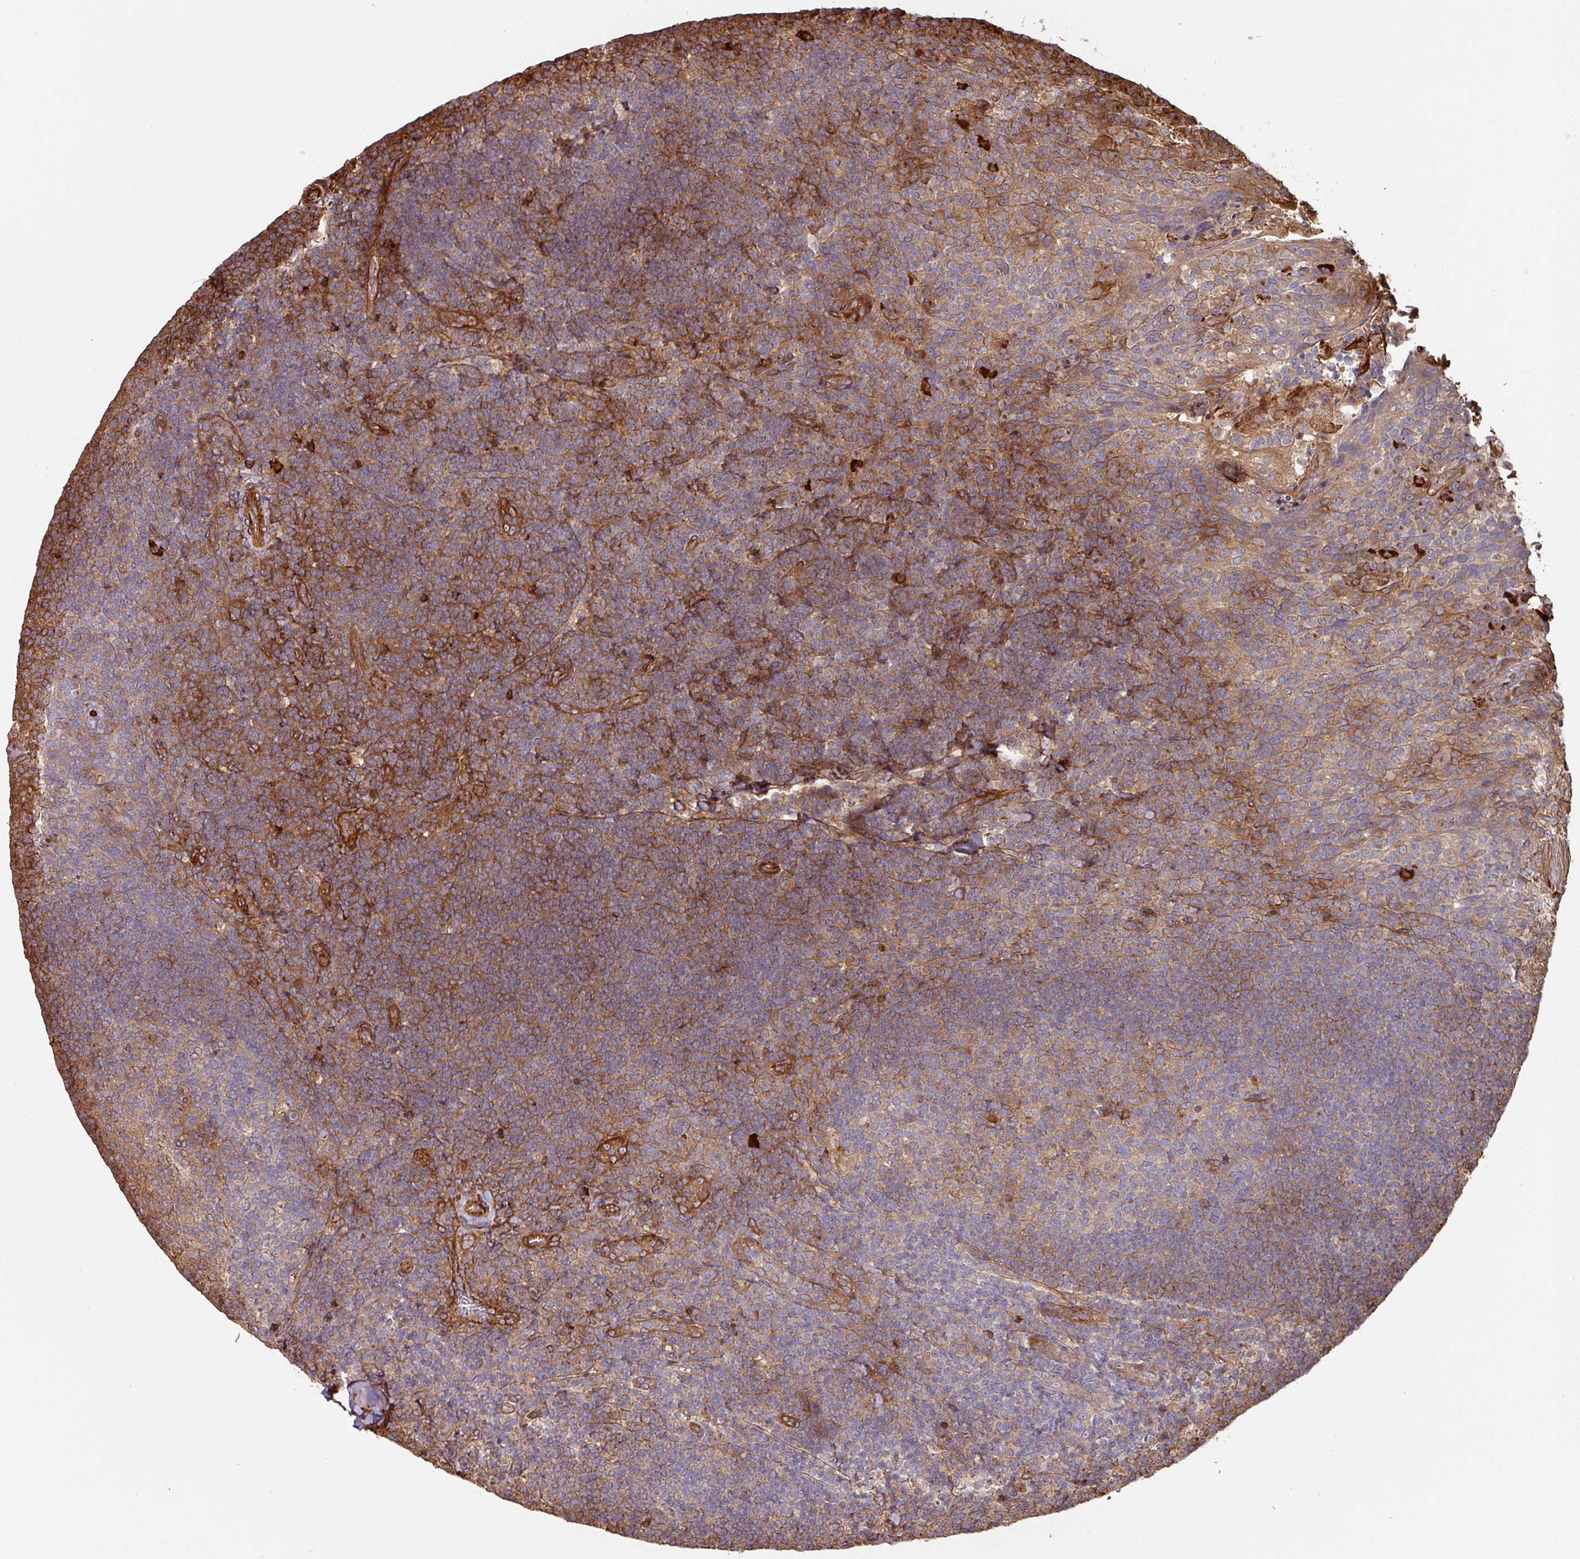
{"staining": {"intensity": "moderate", "quantity": "<25%", "location": "cytoplasmic/membranous"}, "tissue": "tonsil", "cell_type": "Germinal center cells", "image_type": "normal", "snomed": [{"axis": "morphology", "description": "Normal tissue, NOS"}, {"axis": "topography", "description": "Tonsil"}], "caption": "The histopathology image shows a brown stain indicating the presence of a protein in the cytoplasmic/membranous of germinal center cells in tonsil. (Stains: DAB (3,3'-diaminobenzidine) in brown, nuclei in blue, Microscopy: brightfield microscopy at high magnification).", "gene": "SIK1", "patient": {"sex": "female", "age": 10}}